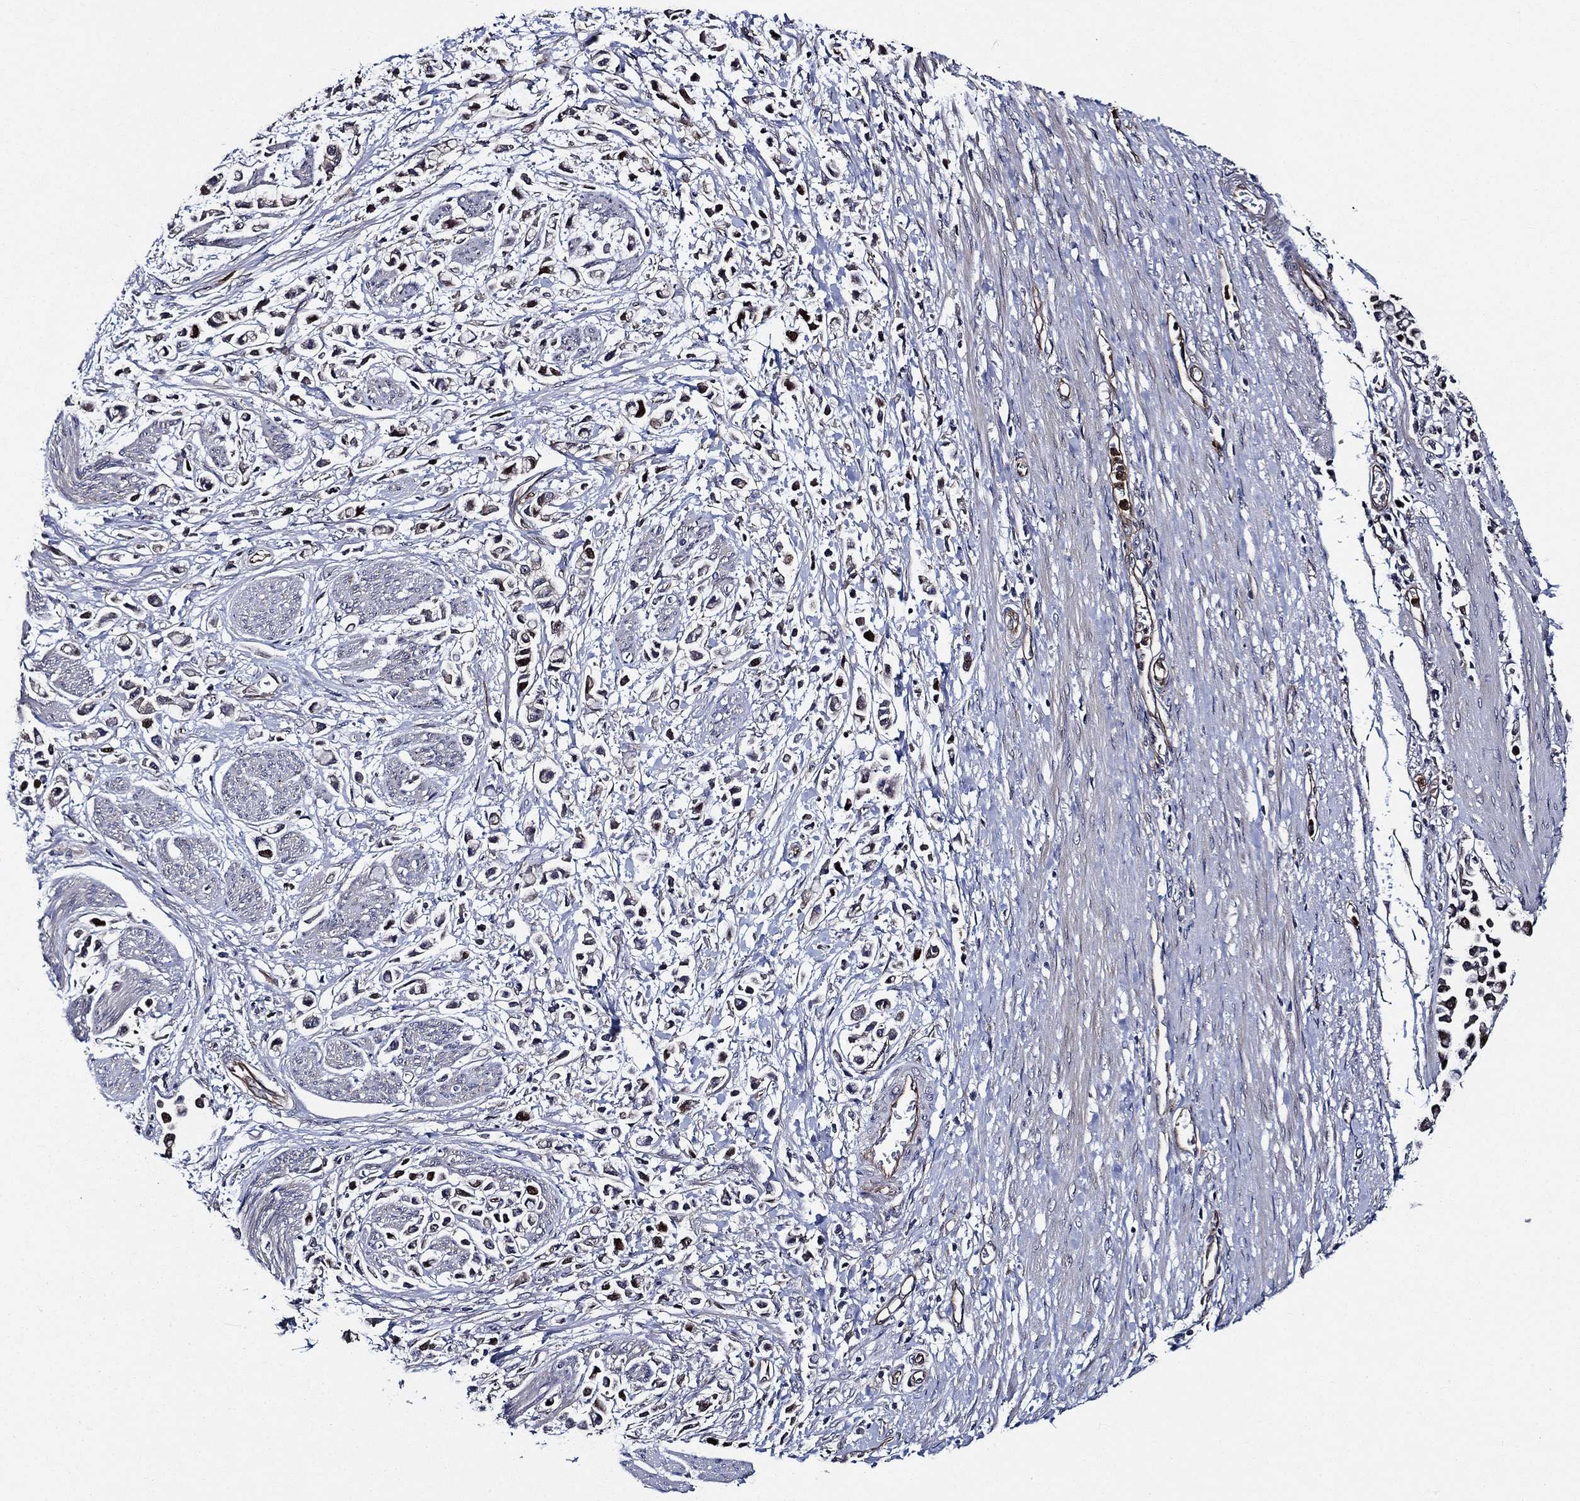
{"staining": {"intensity": "negative", "quantity": "none", "location": "none"}, "tissue": "stomach cancer", "cell_type": "Tumor cells", "image_type": "cancer", "snomed": [{"axis": "morphology", "description": "Adenocarcinoma, NOS"}, {"axis": "topography", "description": "Stomach"}], "caption": "This is an immunohistochemistry (IHC) micrograph of human stomach cancer. There is no expression in tumor cells.", "gene": "KIF20B", "patient": {"sex": "female", "age": 81}}